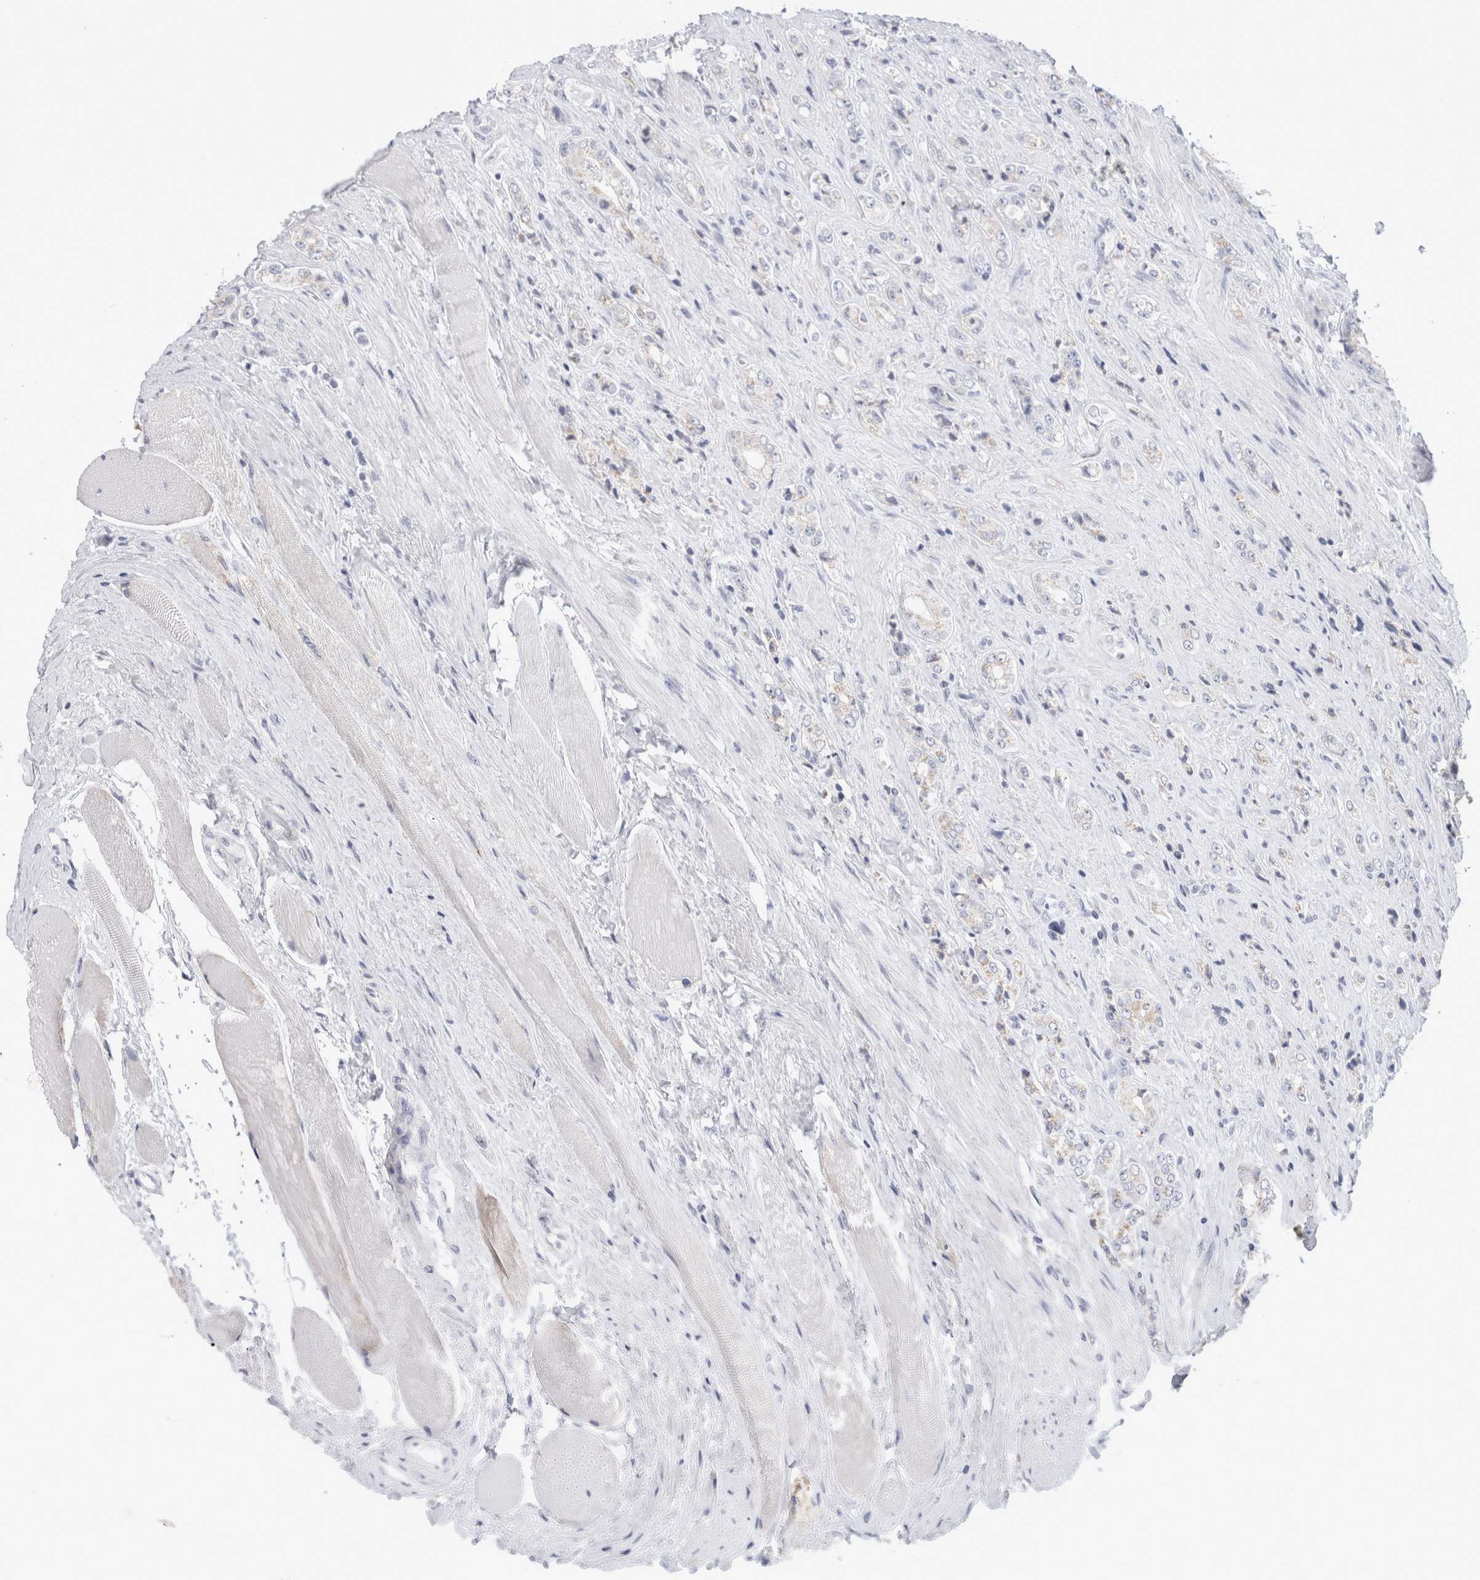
{"staining": {"intensity": "weak", "quantity": "<25%", "location": "cytoplasmic/membranous"}, "tissue": "prostate cancer", "cell_type": "Tumor cells", "image_type": "cancer", "snomed": [{"axis": "morphology", "description": "Adenocarcinoma, High grade"}, {"axis": "topography", "description": "Prostate"}], "caption": "Prostate adenocarcinoma (high-grade) was stained to show a protein in brown. There is no significant staining in tumor cells.", "gene": "ECHDC2", "patient": {"sex": "male", "age": 61}}